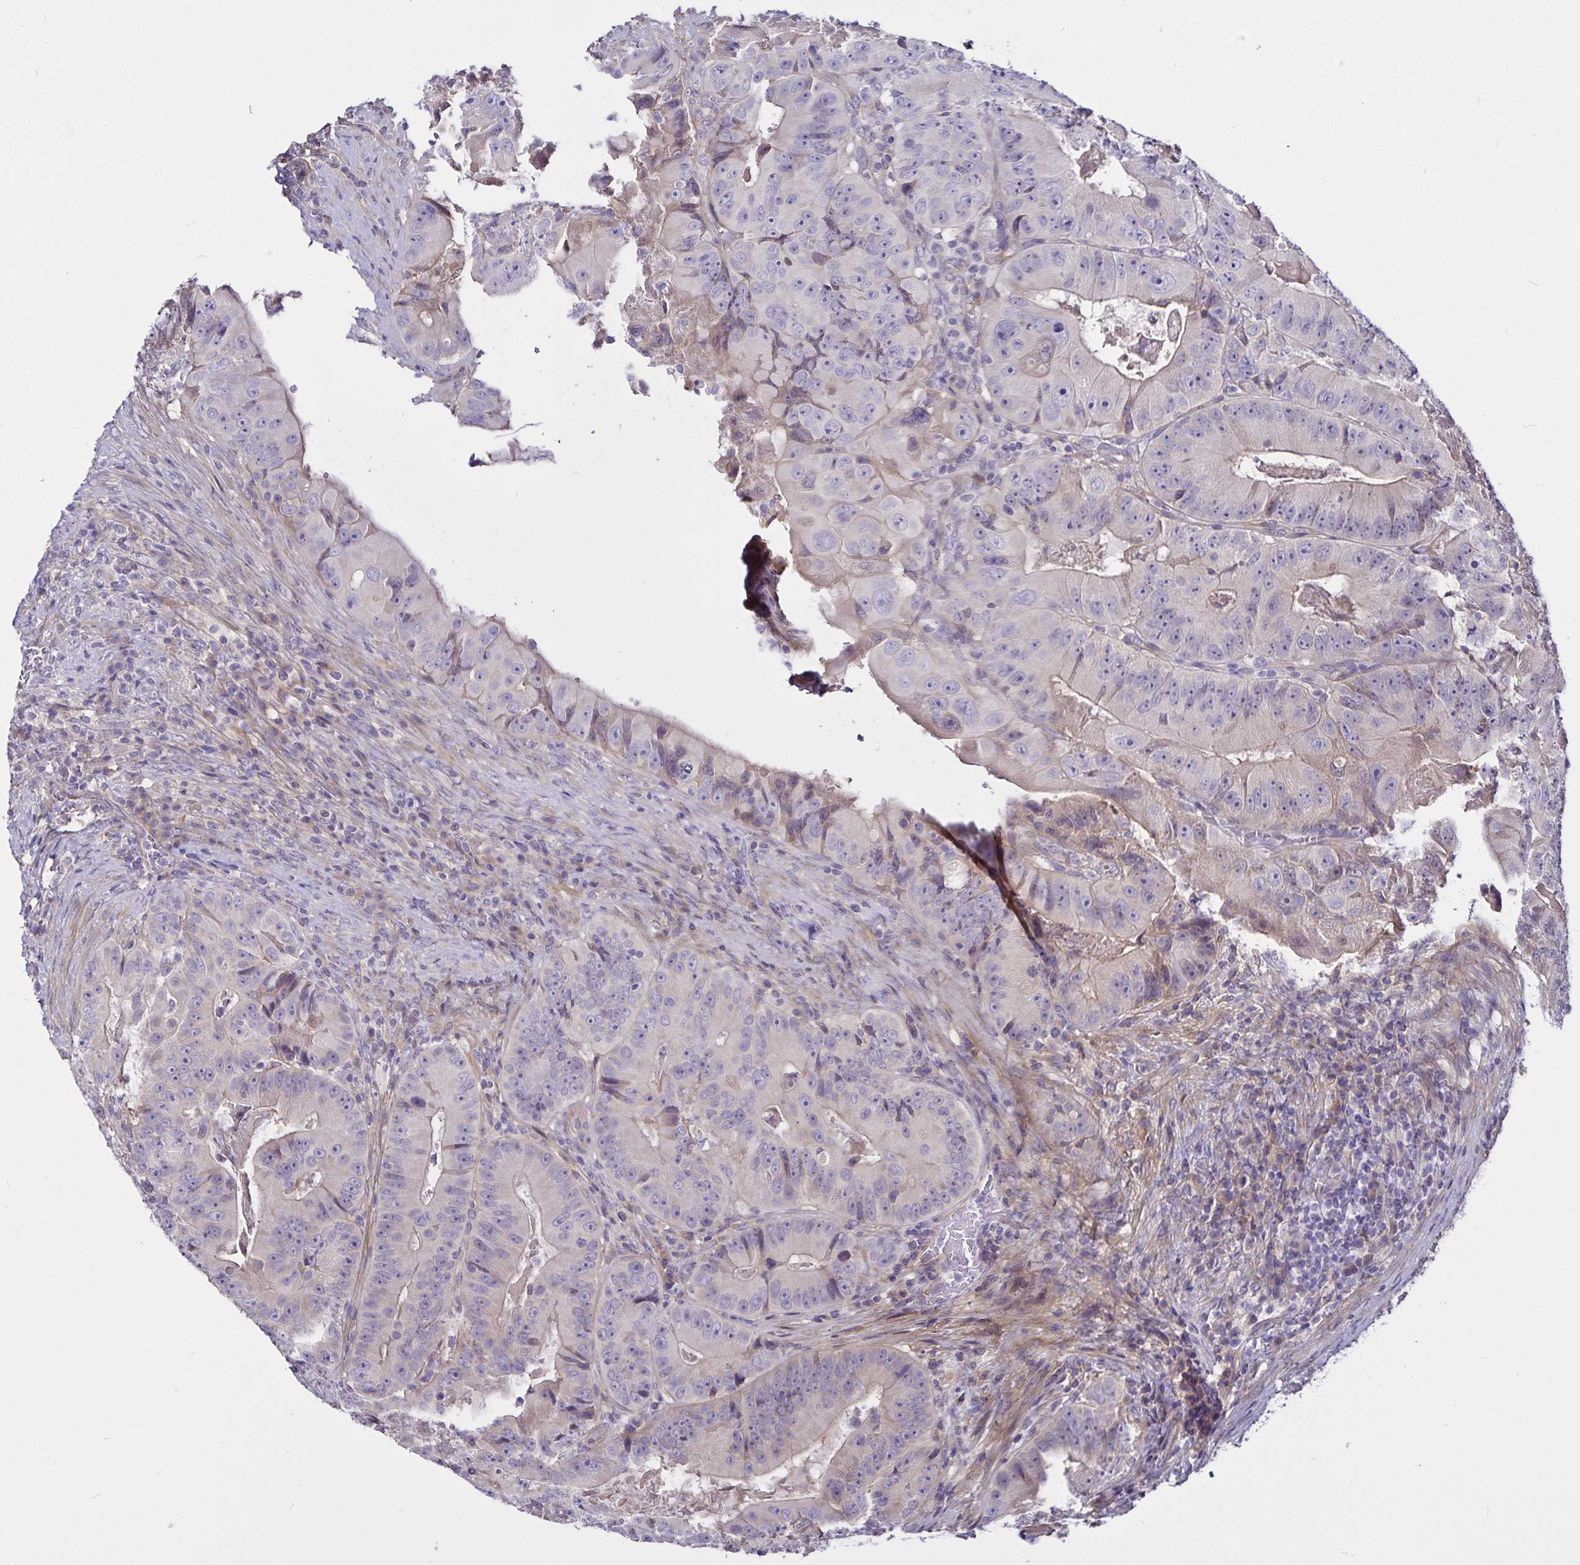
{"staining": {"intensity": "negative", "quantity": "none", "location": "none"}, "tissue": "colorectal cancer", "cell_type": "Tumor cells", "image_type": "cancer", "snomed": [{"axis": "morphology", "description": "Adenocarcinoma, NOS"}, {"axis": "topography", "description": "Colon"}], "caption": "There is no significant staining in tumor cells of colorectal adenocarcinoma. (Stains: DAB immunohistochemistry (IHC) with hematoxylin counter stain, Microscopy: brightfield microscopy at high magnification).", "gene": "GNG12", "patient": {"sex": "female", "age": 86}}